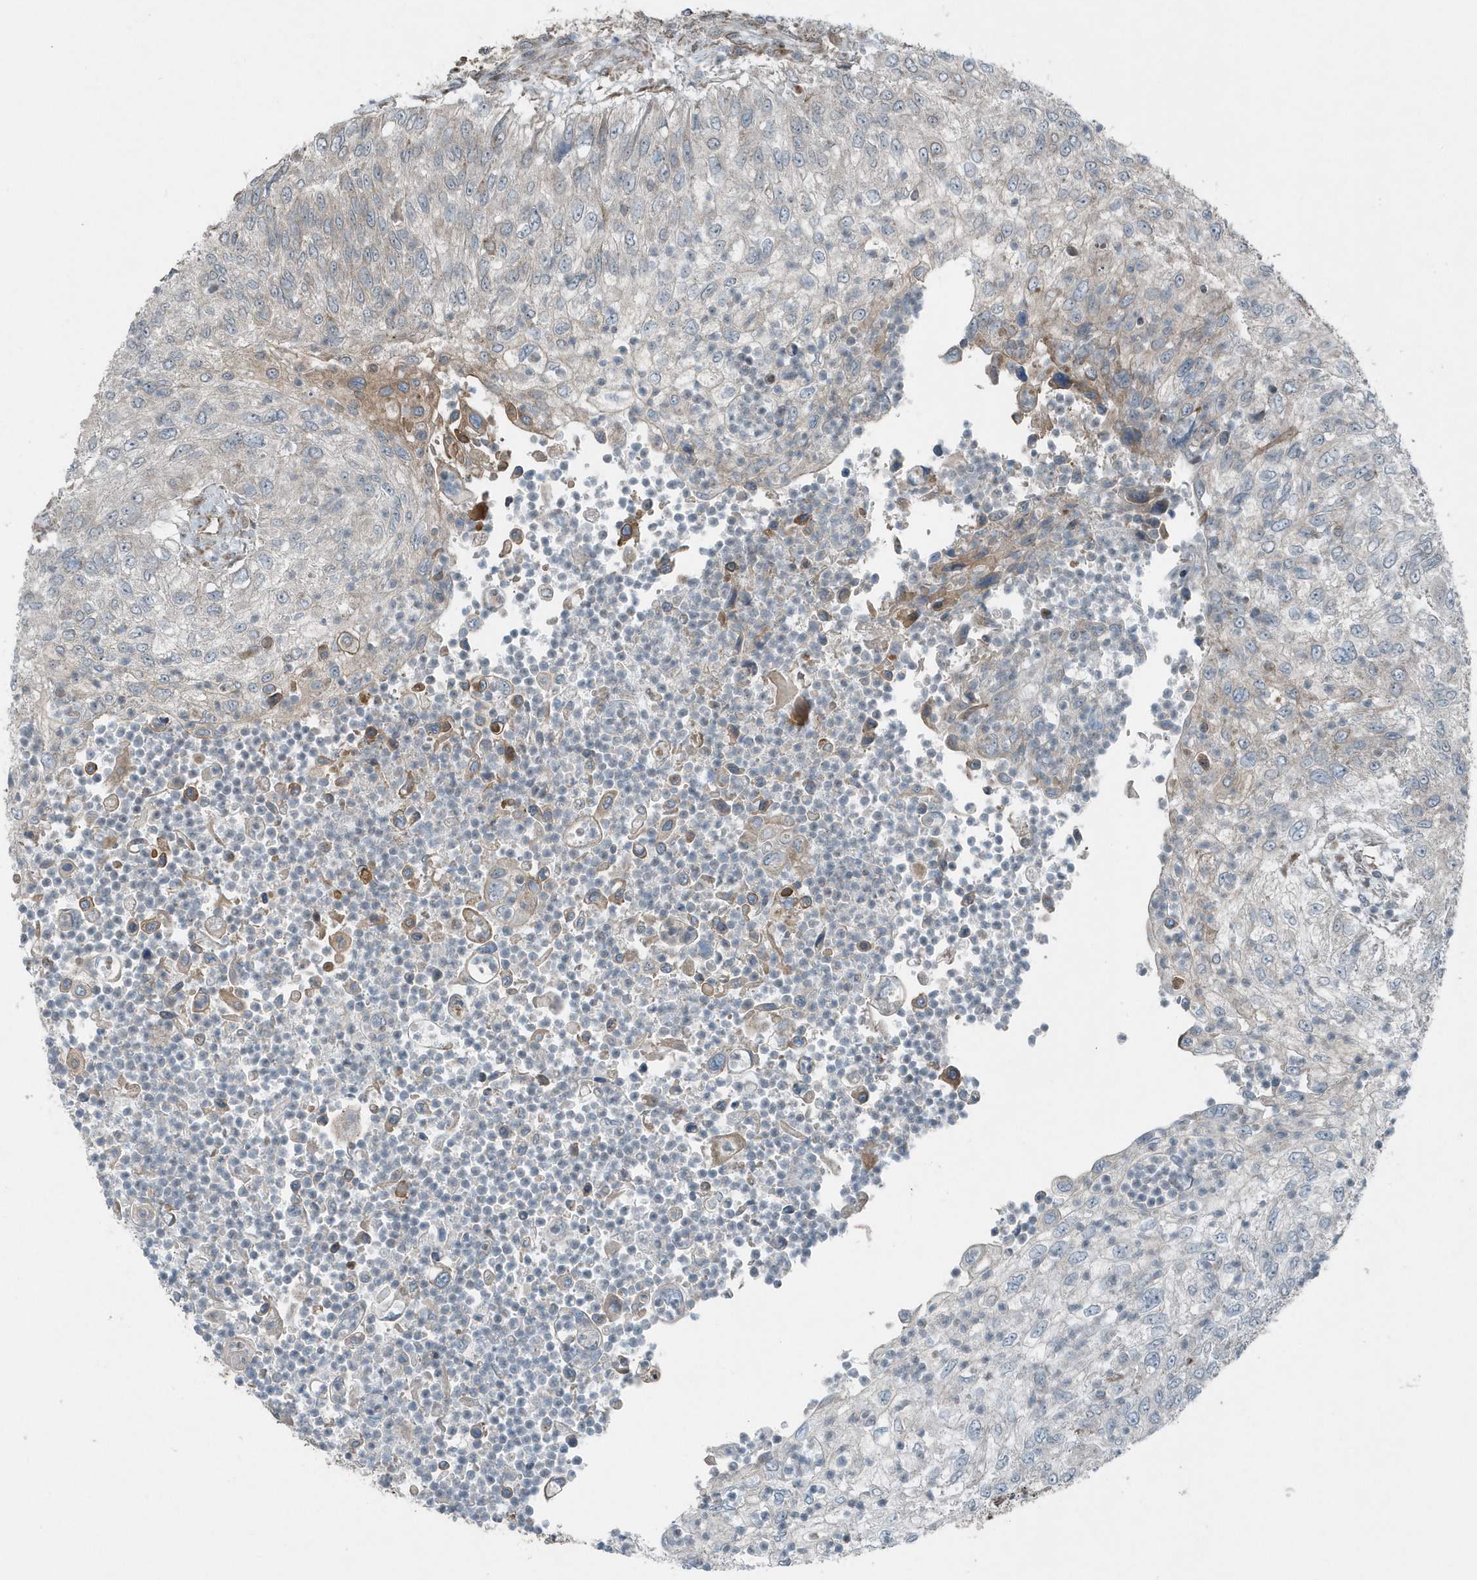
{"staining": {"intensity": "negative", "quantity": "none", "location": "none"}, "tissue": "urothelial cancer", "cell_type": "Tumor cells", "image_type": "cancer", "snomed": [{"axis": "morphology", "description": "Urothelial carcinoma, High grade"}, {"axis": "topography", "description": "Urinary bladder"}], "caption": "Immunohistochemistry photomicrograph of urothelial cancer stained for a protein (brown), which exhibits no positivity in tumor cells.", "gene": "GCC2", "patient": {"sex": "female", "age": 60}}